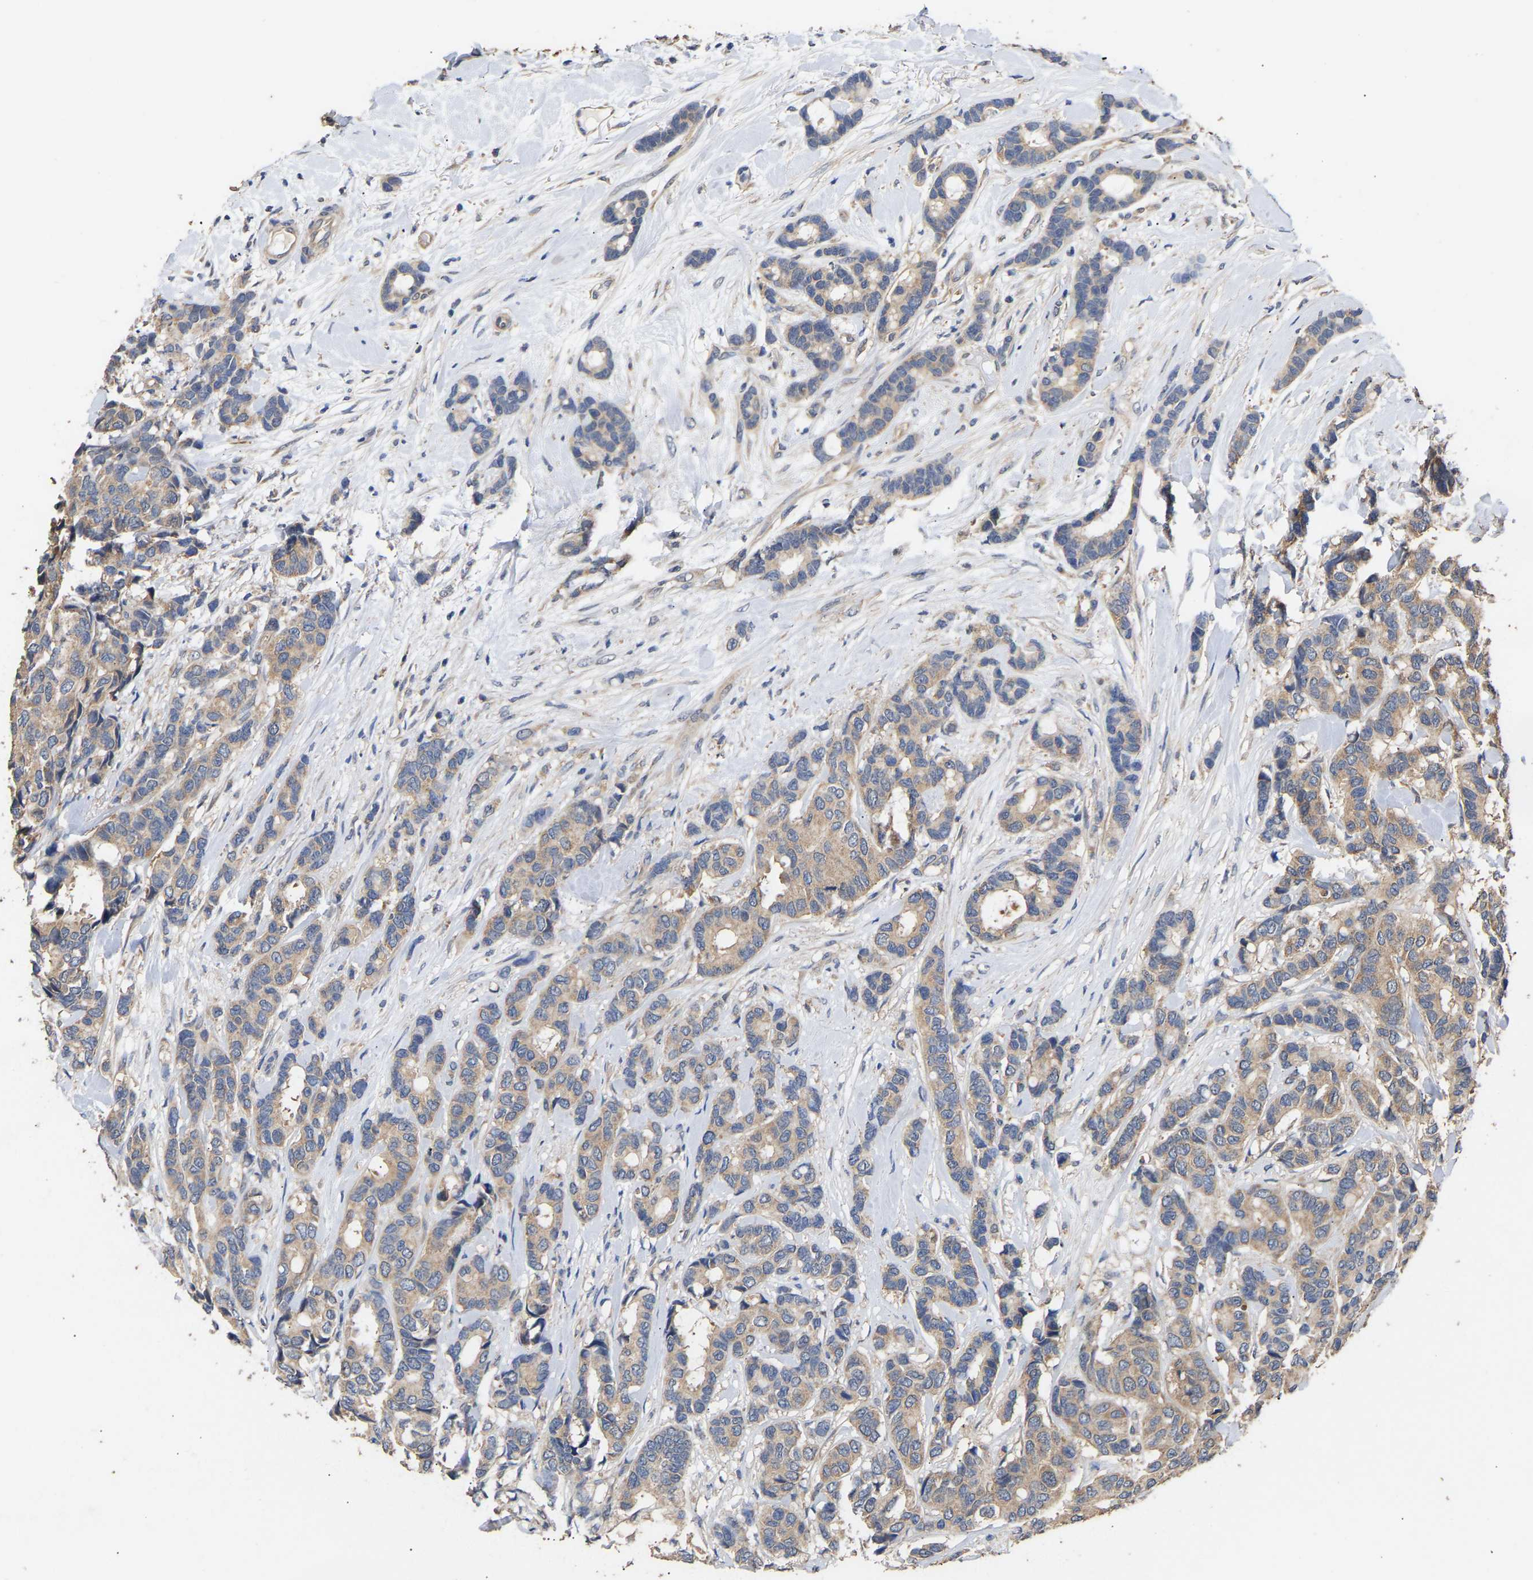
{"staining": {"intensity": "moderate", "quantity": ">75%", "location": "cytoplasmic/membranous"}, "tissue": "breast cancer", "cell_type": "Tumor cells", "image_type": "cancer", "snomed": [{"axis": "morphology", "description": "Duct carcinoma"}, {"axis": "topography", "description": "Breast"}], "caption": "IHC histopathology image of neoplastic tissue: breast infiltrating ductal carcinoma stained using immunohistochemistry (IHC) displays medium levels of moderate protein expression localized specifically in the cytoplasmic/membranous of tumor cells, appearing as a cytoplasmic/membranous brown color.", "gene": "ZNF26", "patient": {"sex": "female", "age": 87}}